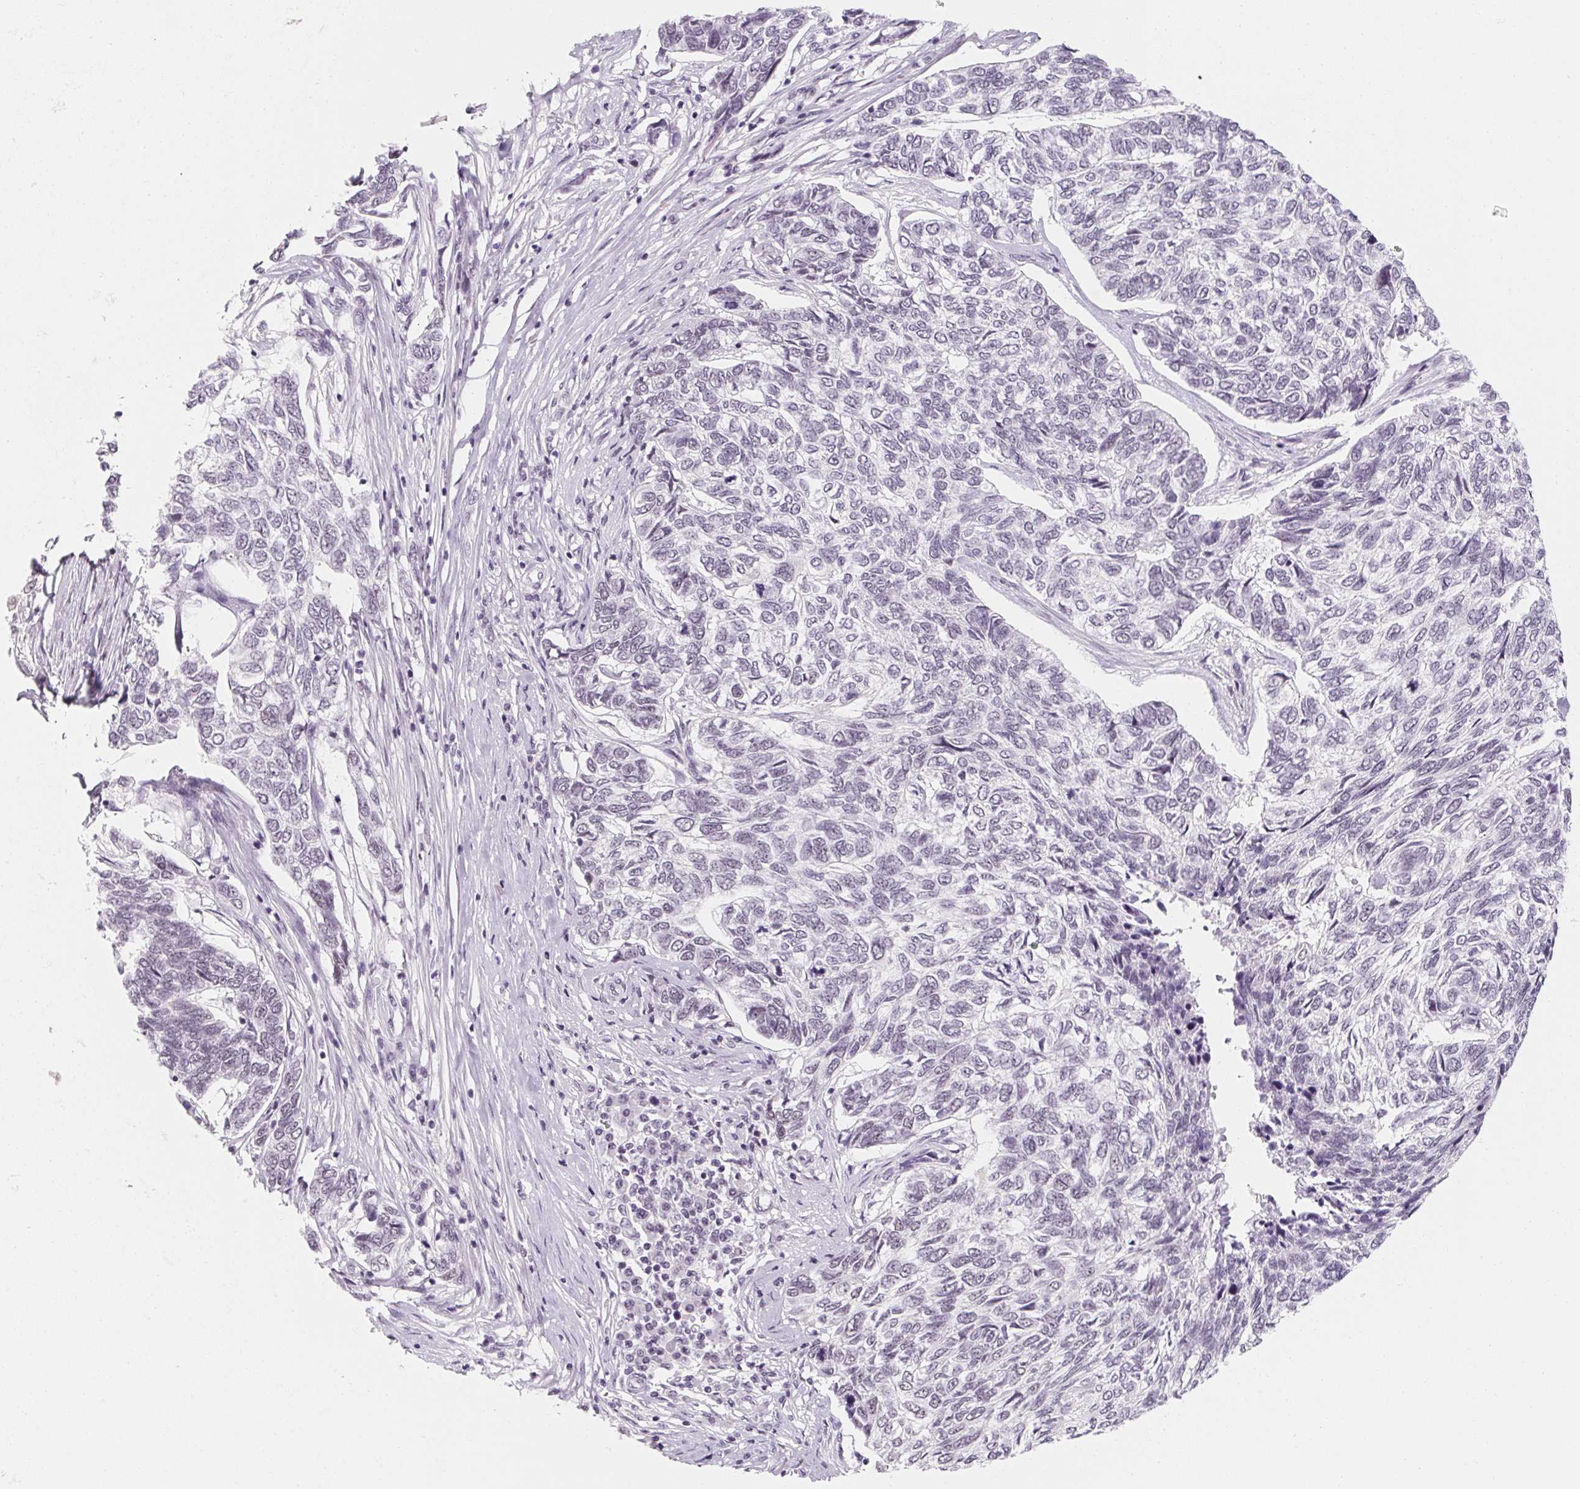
{"staining": {"intensity": "negative", "quantity": "none", "location": "none"}, "tissue": "skin cancer", "cell_type": "Tumor cells", "image_type": "cancer", "snomed": [{"axis": "morphology", "description": "Basal cell carcinoma"}, {"axis": "topography", "description": "Skin"}], "caption": "Immunohistochemistry of human skin cancer (basal cell carcinoma) reveals no expression in tumor cells.", "gene": "ZIC4", "patient": {"sex": "female", "age": 65}}